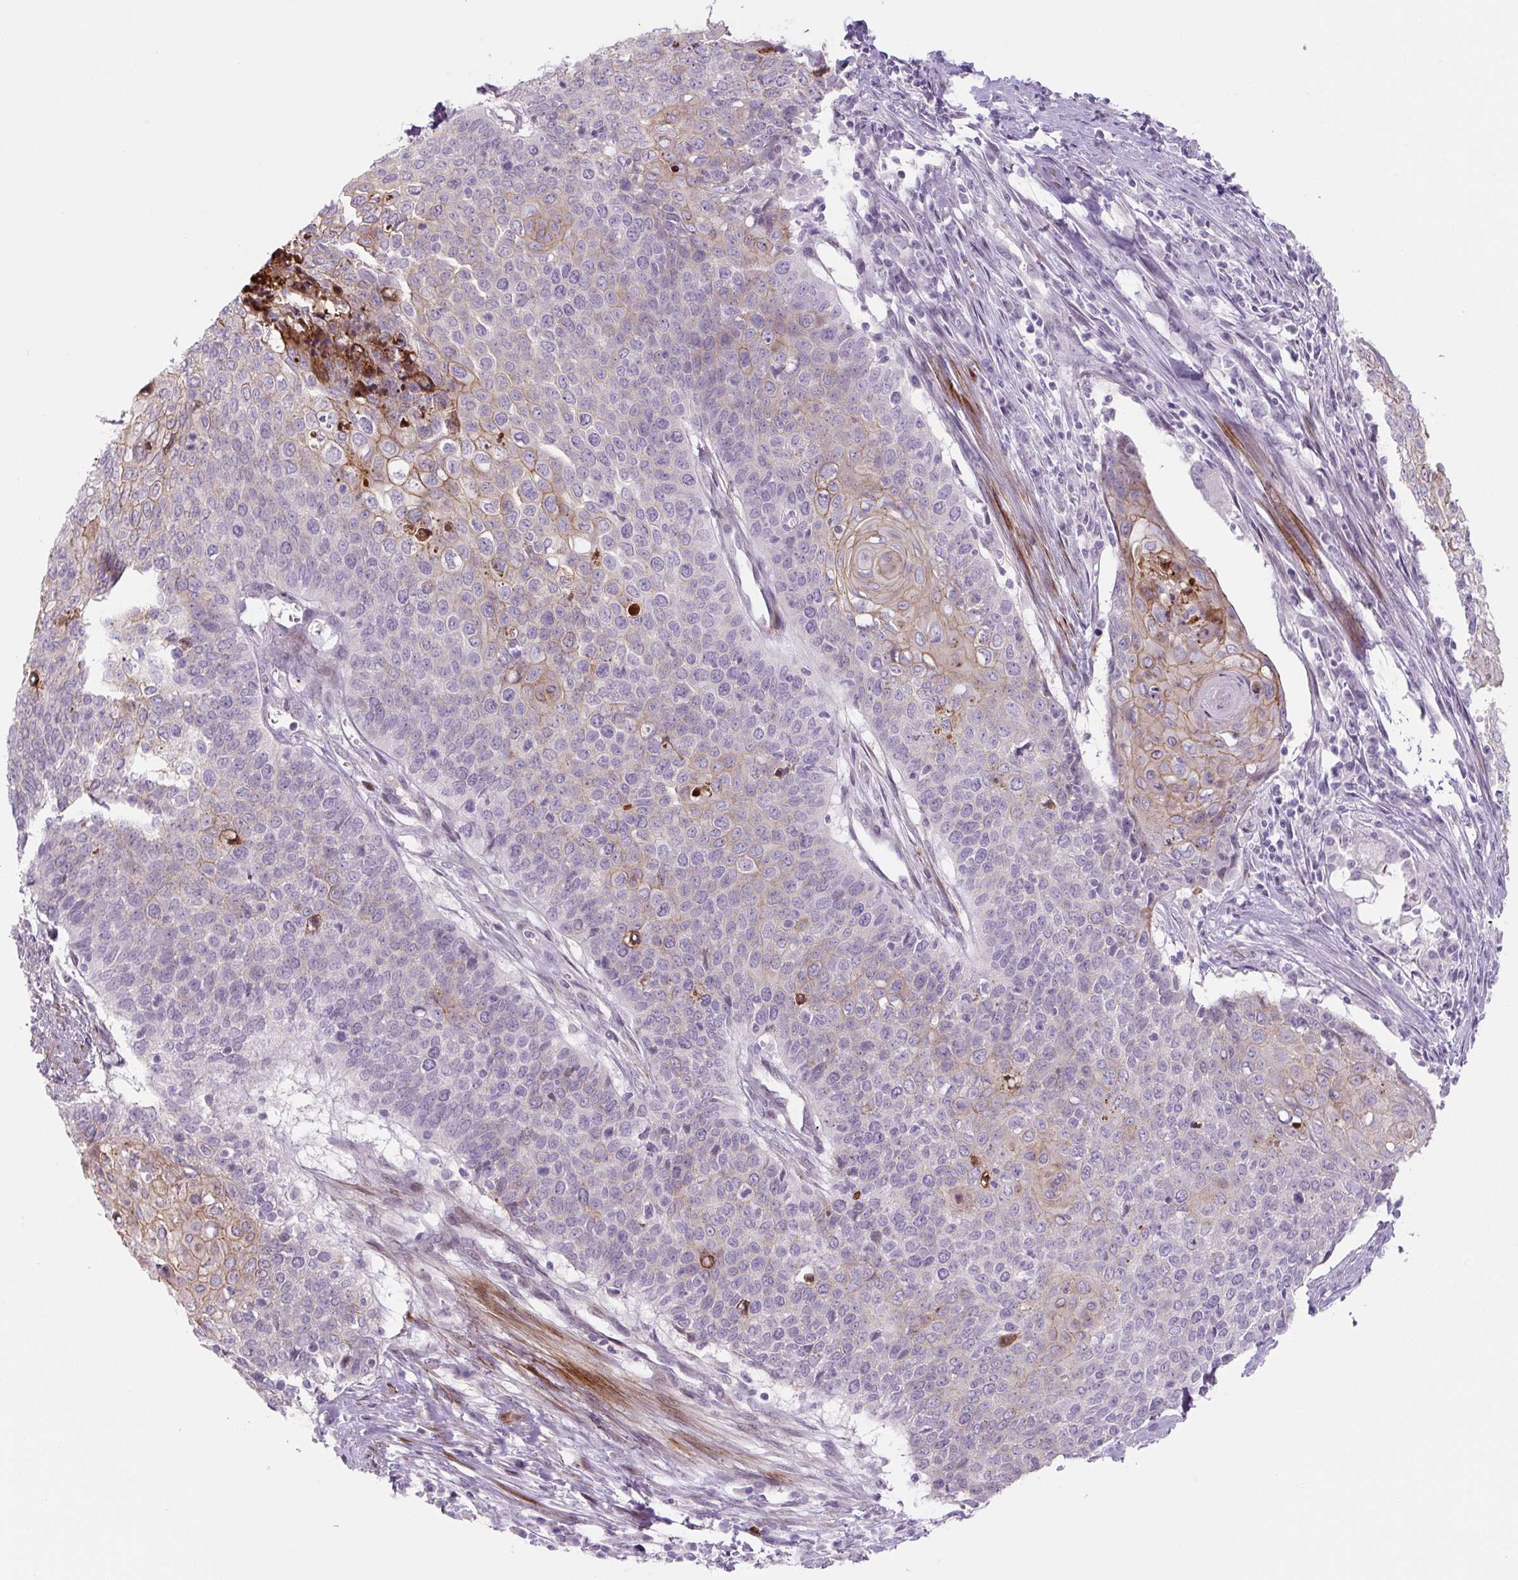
{"staining": {"intensity": "moderate", "quantity": "<25%", "location": "cytoplasmic/membranous"}, "tissue": "cervical cancer", "cell_type": "Tumor cells", "image_type": "cancer", "snomed": [{"axis": "morphology", "description": "Squamous cell carcinoma, NOS"}, {"axis": "topography", "description": "Cervix"}], "caption": "Immunohistochemistry (IHC) staining of cervical cancer, which displays low levels of moderate cytoplasmic/membranous positivity in approximately <25% of tumor cells indicating moderate cytoplasmic/membranous protein positivity. The staining was performed using DAB (3,3'-diaminobenzidine) (brown) for protein detection and nuclei were counterstained in hematoxylin (blue).", "gene": "PRM1", "patient": {"sex": "female", "age": 39}}